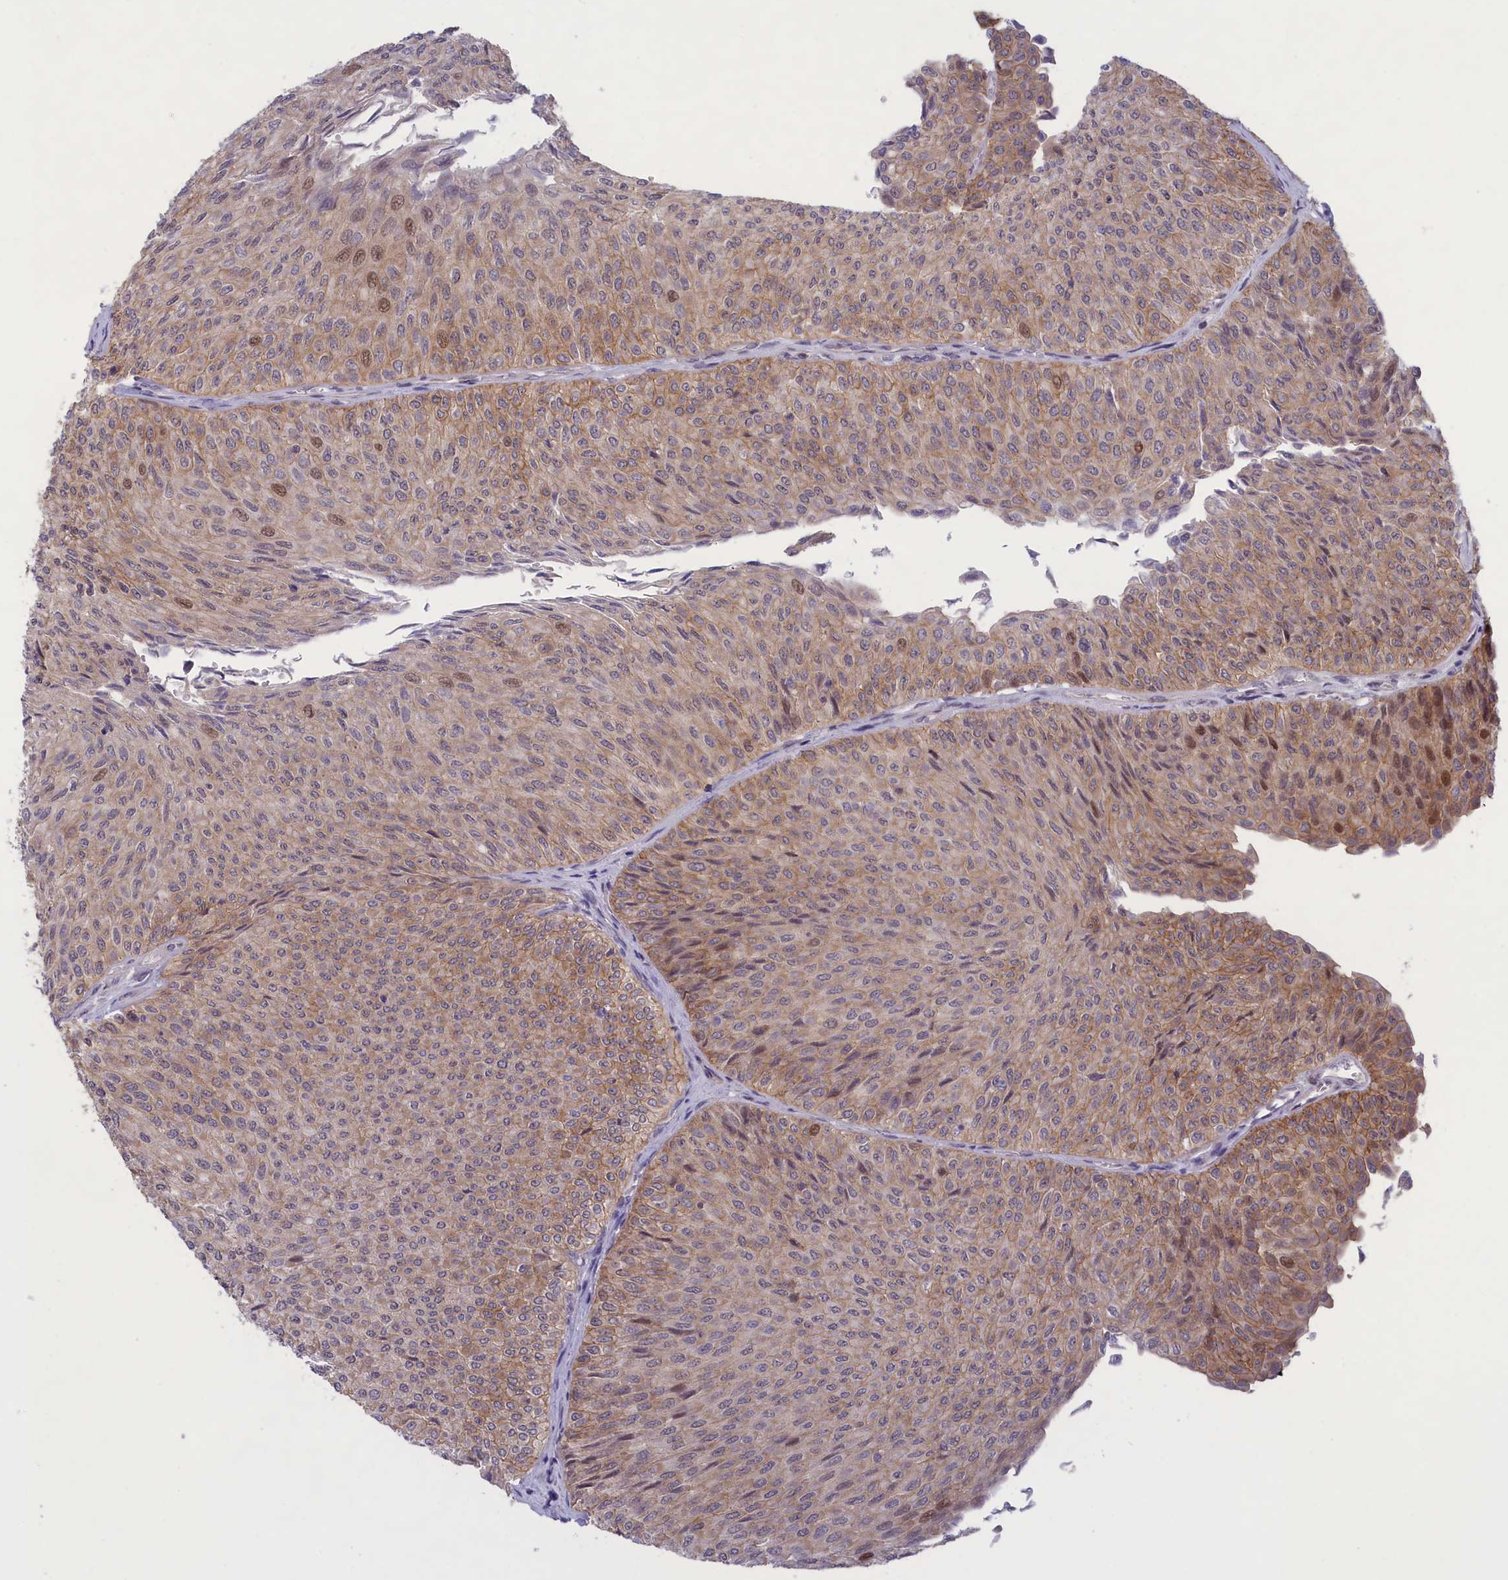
{"staining": {"intensity": "moderate", "quantity": "25%-75%", "location": "cytoplasmic/membranous,nuclear"}, "tissue": "urothelial cancer", "cell_type": "Tumor cells", "image_type": "cancer", "snomed": [{"axis": "morphology", "description": "Urothelial carcinoma, Low grade"}, {"axis": "topography", "description": "Urinary bladder"}], "caption": "Tumor cells demonstrate medium levels of moderate cytoplasmic/membranous and nuclear staining in approximately 25%-75% of cells in human urothelial cancer. Using DAB (brown) and hematoxylin (blue) stains, captured at high magnification using brightfield microscopy.", "gene": "CORO2A", "patient": {"sex": "male", "age": 78}}